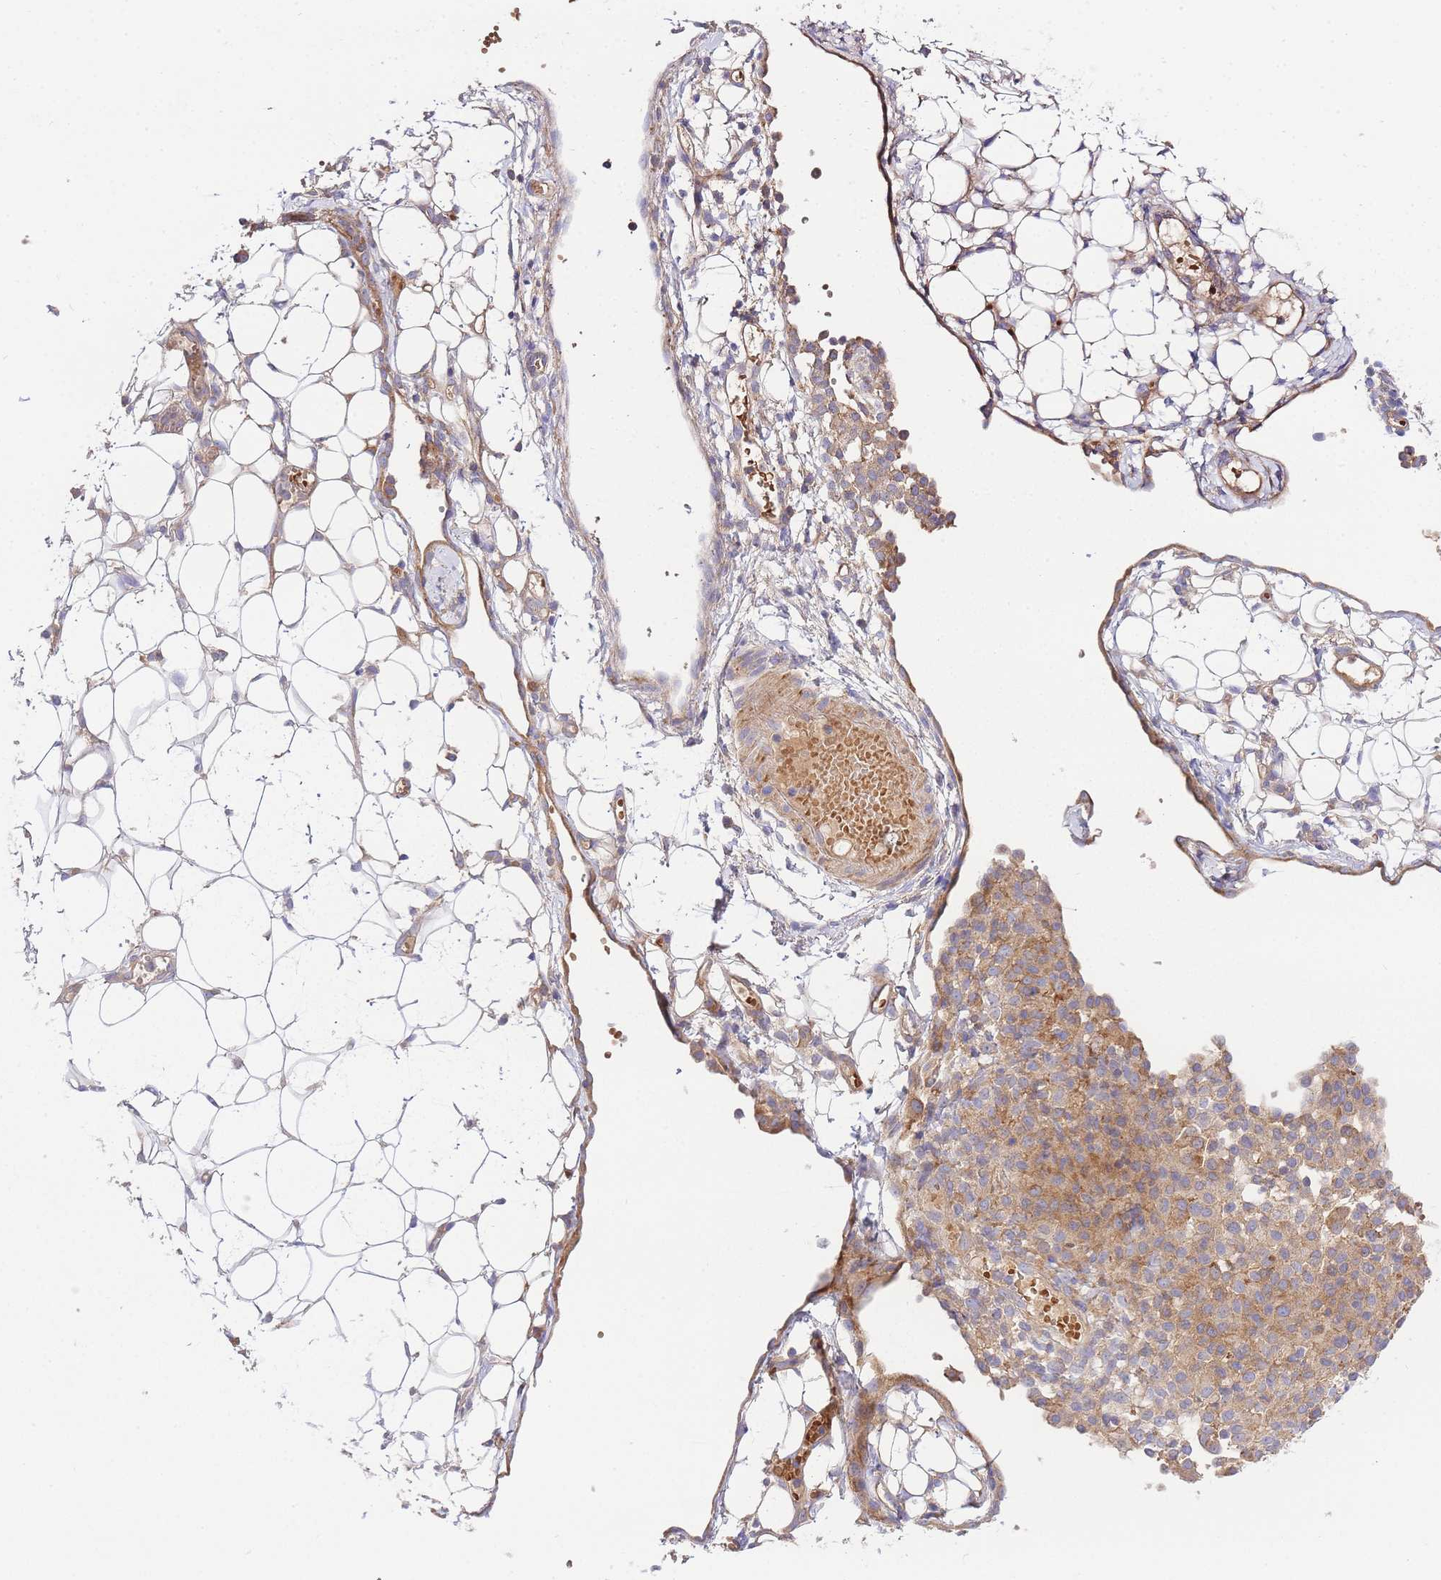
{"staining": {"intensity": "moderate", "quantity": ">75%", "location": "cytoplasmic/membranous"}, "tissue": "ovarian cancer", "cell_type": "Tumor cells", "image_type": "cancer", "snomed": [{"axis": "morphology", "description": "Carcinoma, endometroid"}, {"axis": "topography", "description": "Ovary"}], "caption": "This is an image of immunohistochemistry (IHC) staining of ovarian cancer (endometroid carcinoma), which shows moderate positivity in the cytoplasmic/membranous of tumor cells.", "gene": "INSYN2B", "patient": {"sex": "female", "age": 42}}